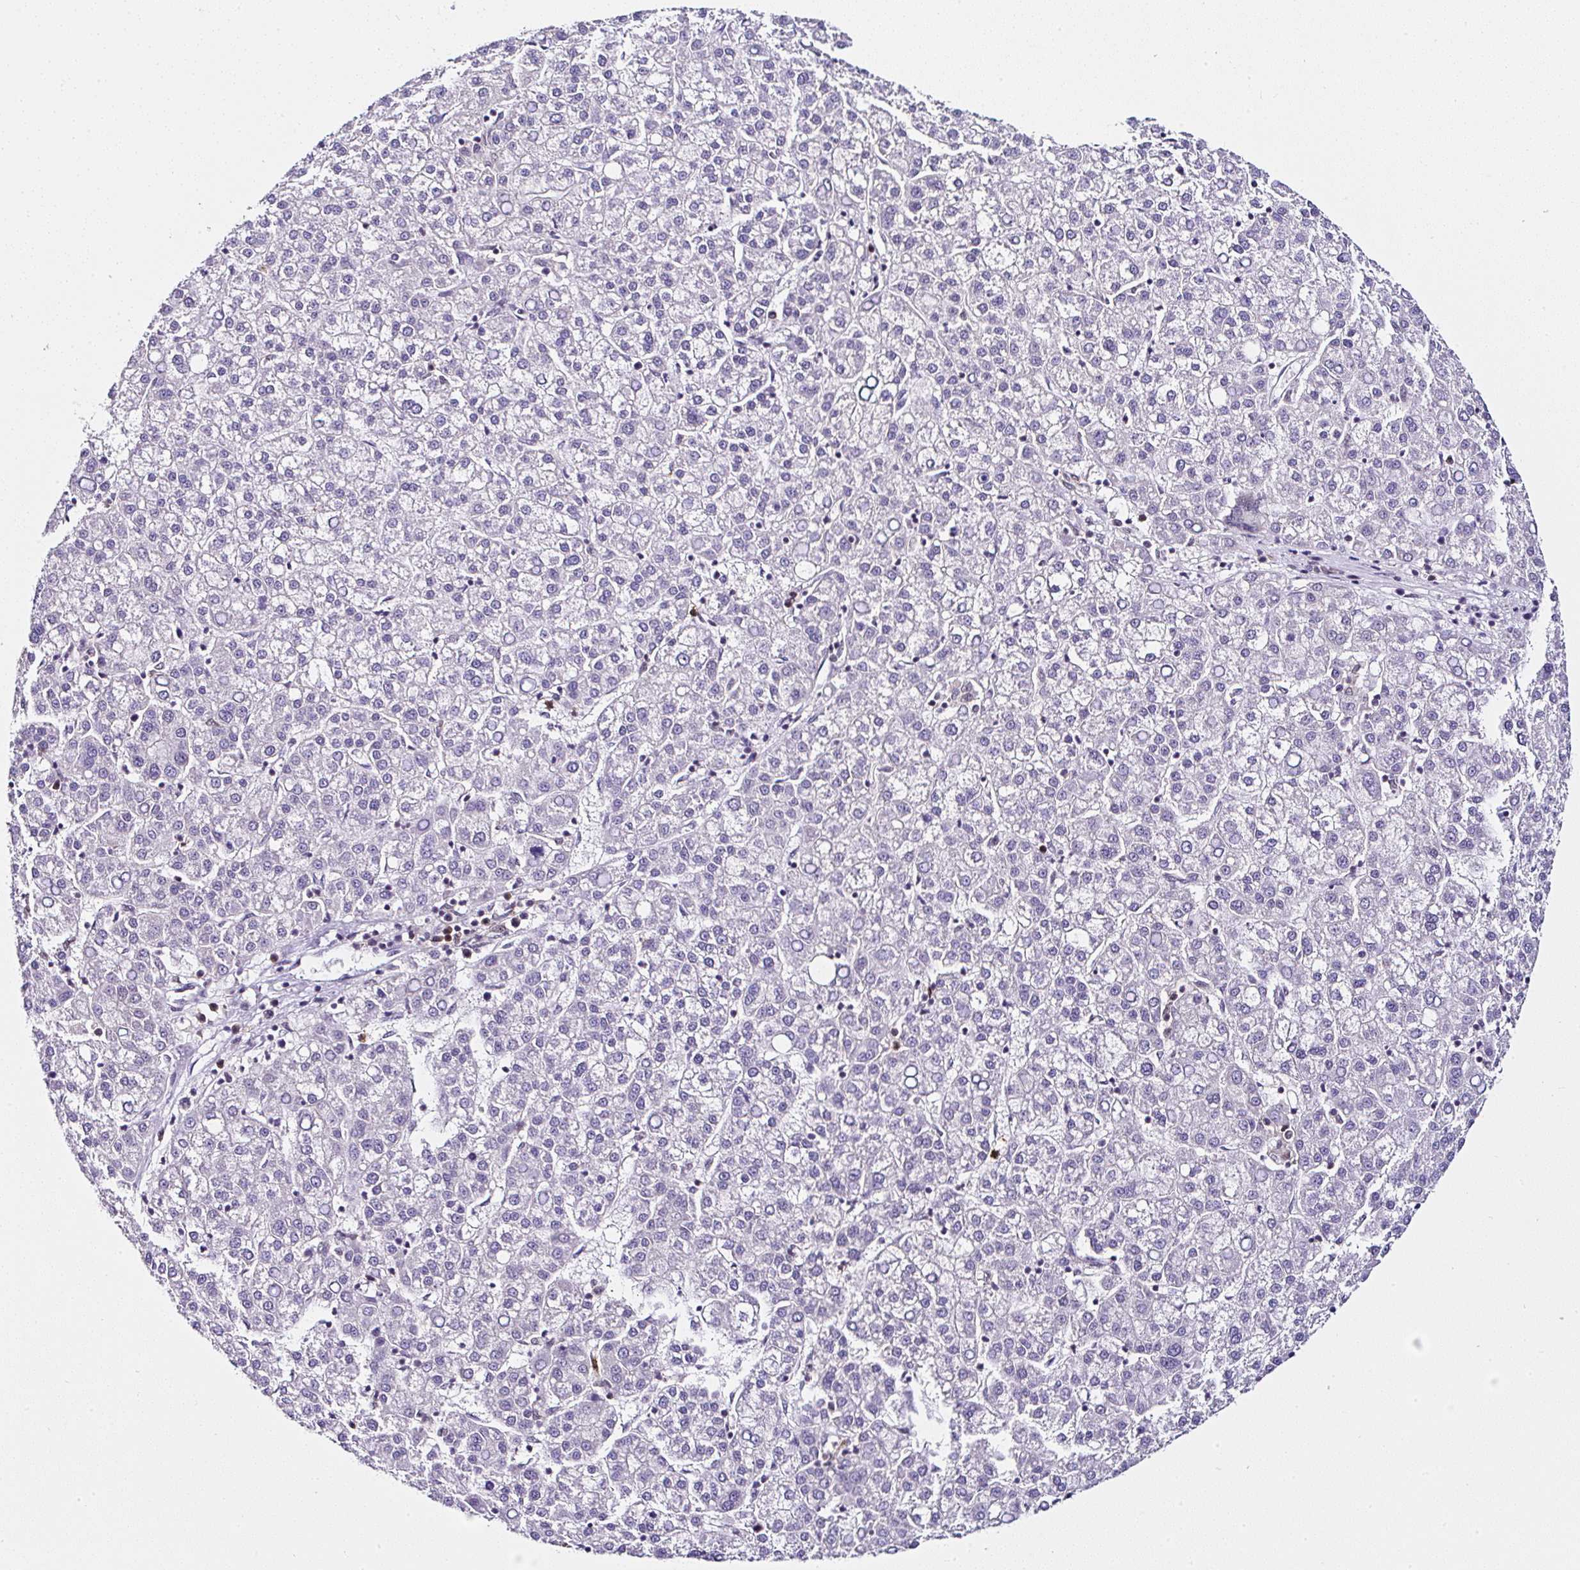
{"staining": {"intensity": "negative", "quantity": "none", "location": "none"}, "tissue": "liver cancer", "cell_type": "Tumor cells", "image_type": "cancer", "snomed": [{"axis": "morphology", "description": "Carcinoma, Hepatocellular, NOS"}, {"axis": "topography", "description": "Liver"}], "caption": "Tumor cells show no significant staining in liver cancer (hepatocellular carcinoma).", "gene": "PTPN2", "patient": {"sex": "female", "age": 58}}